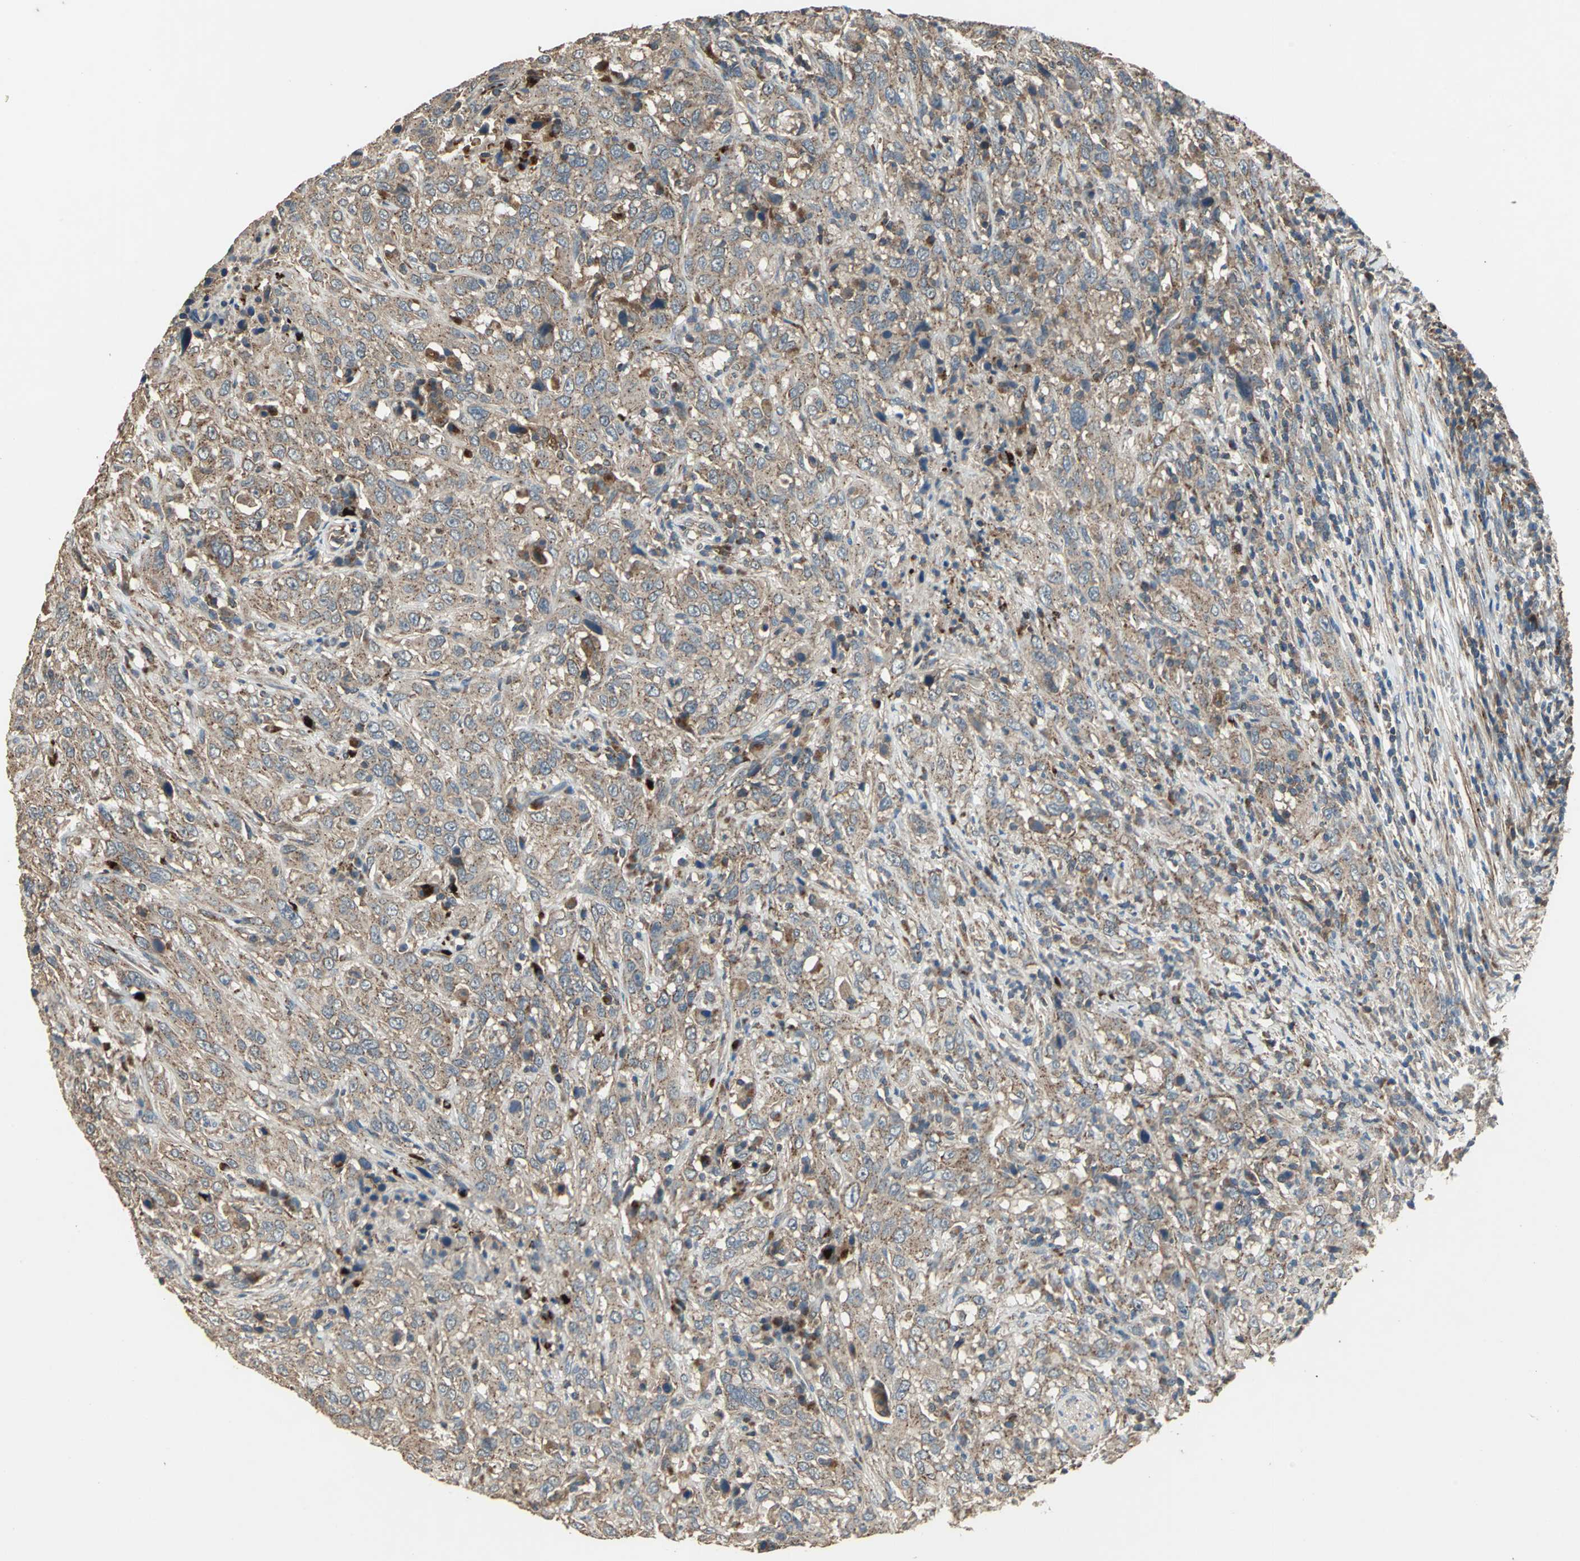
{"staining": {"intensity": "moderate", "quantity": ">75%", "location": "cytoplasmic/membranous"}, "tissue": "urothelial cancer", "cell_type": "Tumor cells", "image_type": "cancer", "snomed": [{"axis": "morphology", "description": "Urothelial carcinoma, High grade"}, {"axis": "topography", "description": "Urinary bladder"}], "caption": "Immunohistochemistry of human urothelial cancer reveals medium levels of moderate cytoplasmic/membranous expression in approximately >75% of tumor cells.", "gene": "POLRMT", "patient": {"sex": "male", "age": 61}}